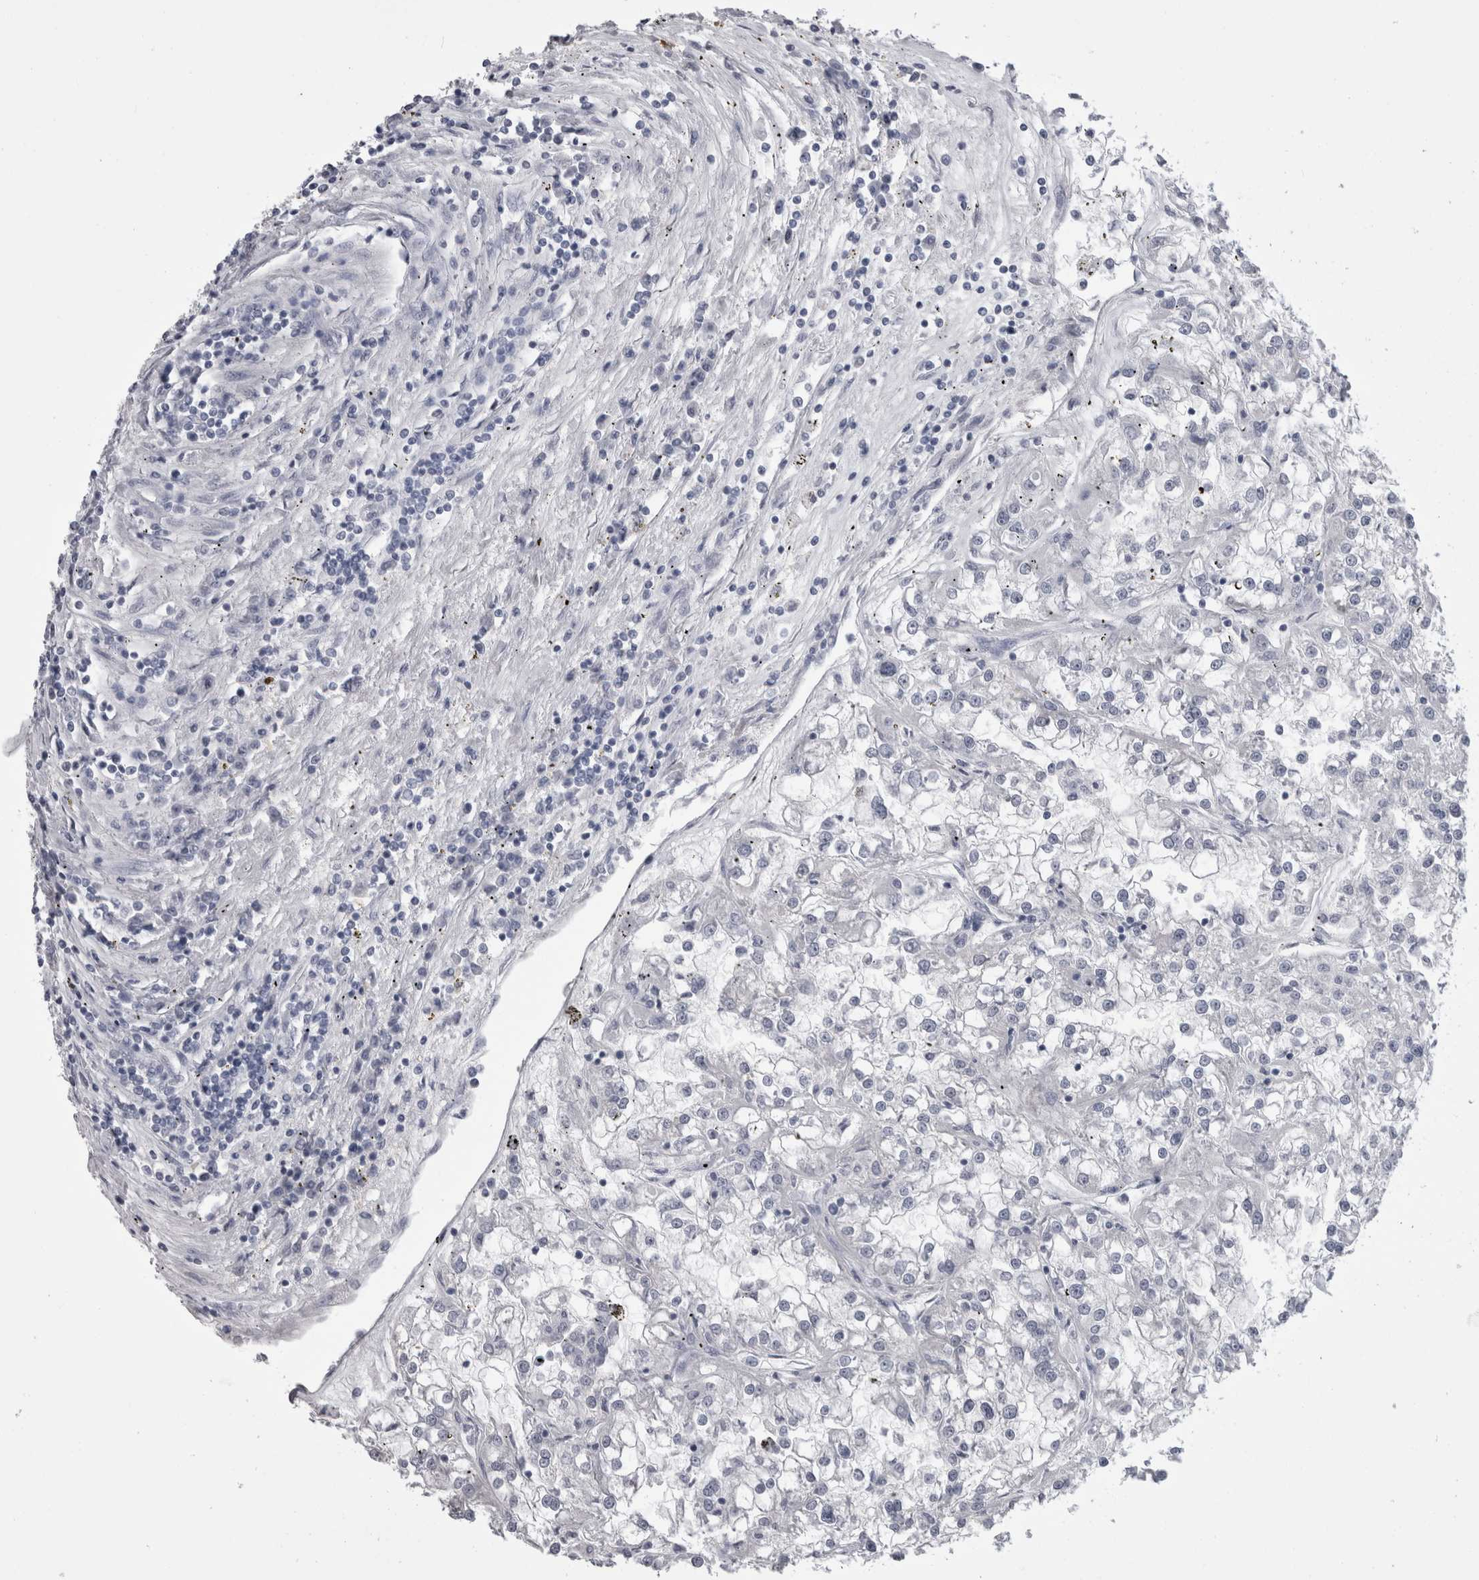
{"staining": {"intensity": "negative", "quantity": "none", "location": "none"}, "tissue": "renal cancer", "cell_type": "Tumor cells", "image_type": "cancer", "snomed": [{"axis": "morphology", "description": "Adenocarcinoma, NOS"}, {"axis": "topography", "description": "Kidney"}], "caption": "Tumor cells are negative for brown protein staining in renal cancer.", "gene": "AFMID", "patient": {"sex": "female", "age": 52}}